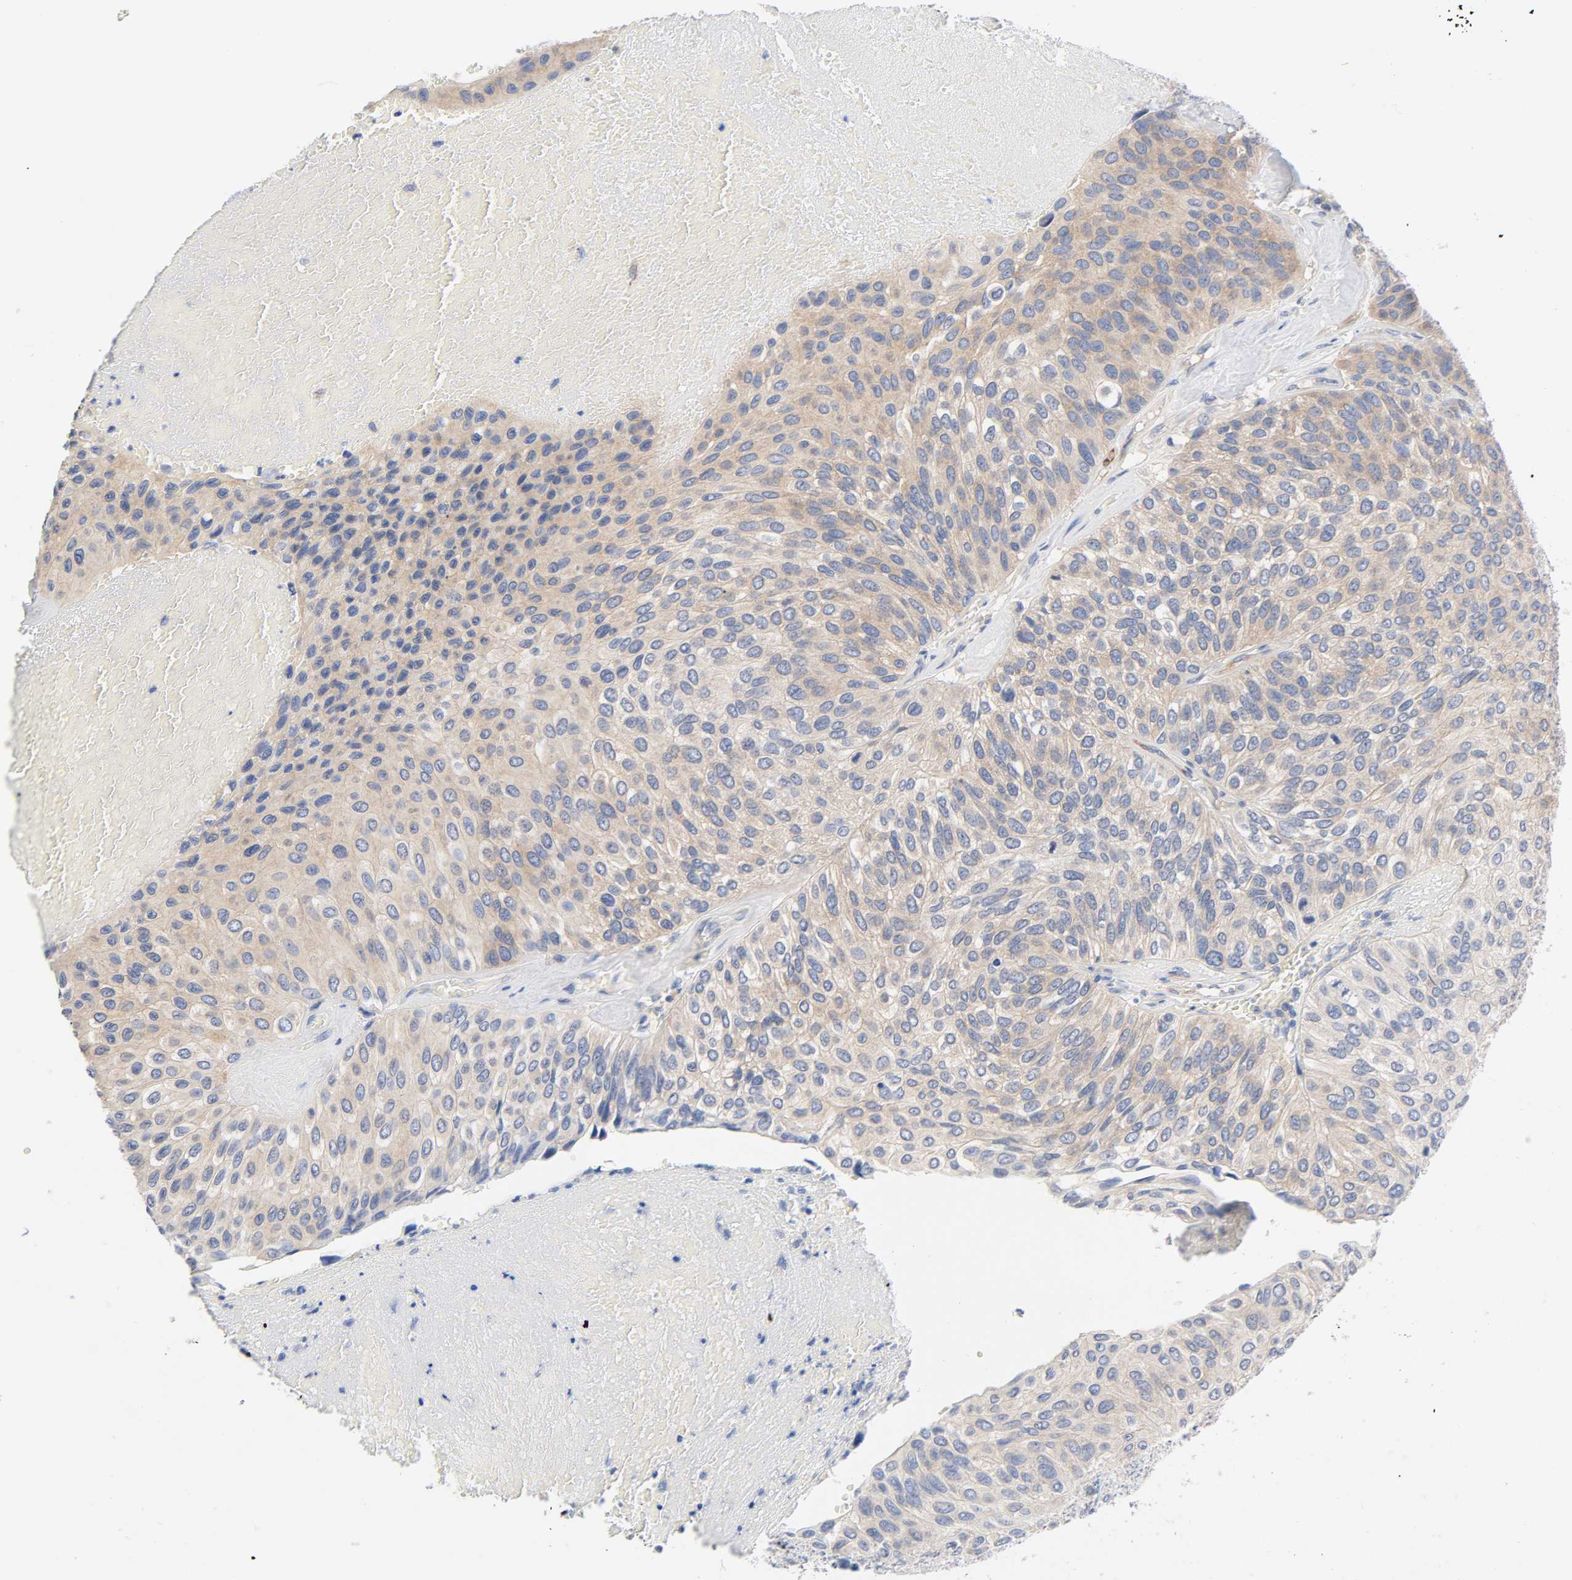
{"staining": {"intensity": "weak", "quantity": ">75%", "location": "cytoplasmic/membranous"}, "tissue": "urothelial cancer", "cell_type": "Tumor cells", "image_type": "cancer", "snomed": [{"axis": "morphology", "description": "Urothelial carcinoma, High grade"}, {"axis": "topography", "description": "Urinary bladder"}], "caption": "High-magnification brightfield microscopy of high-grade urothelial carcinoma stained with DAB (3,3'-diaminobenzidine) (brown) and counterstained with hematoxylin (blue). tumor cells exhibit weak cytoplasmic/membranous staining is appreciated in about>75% of cells.", "gene": "MALT1", "patient": {"sex": "male", "age": 66}}